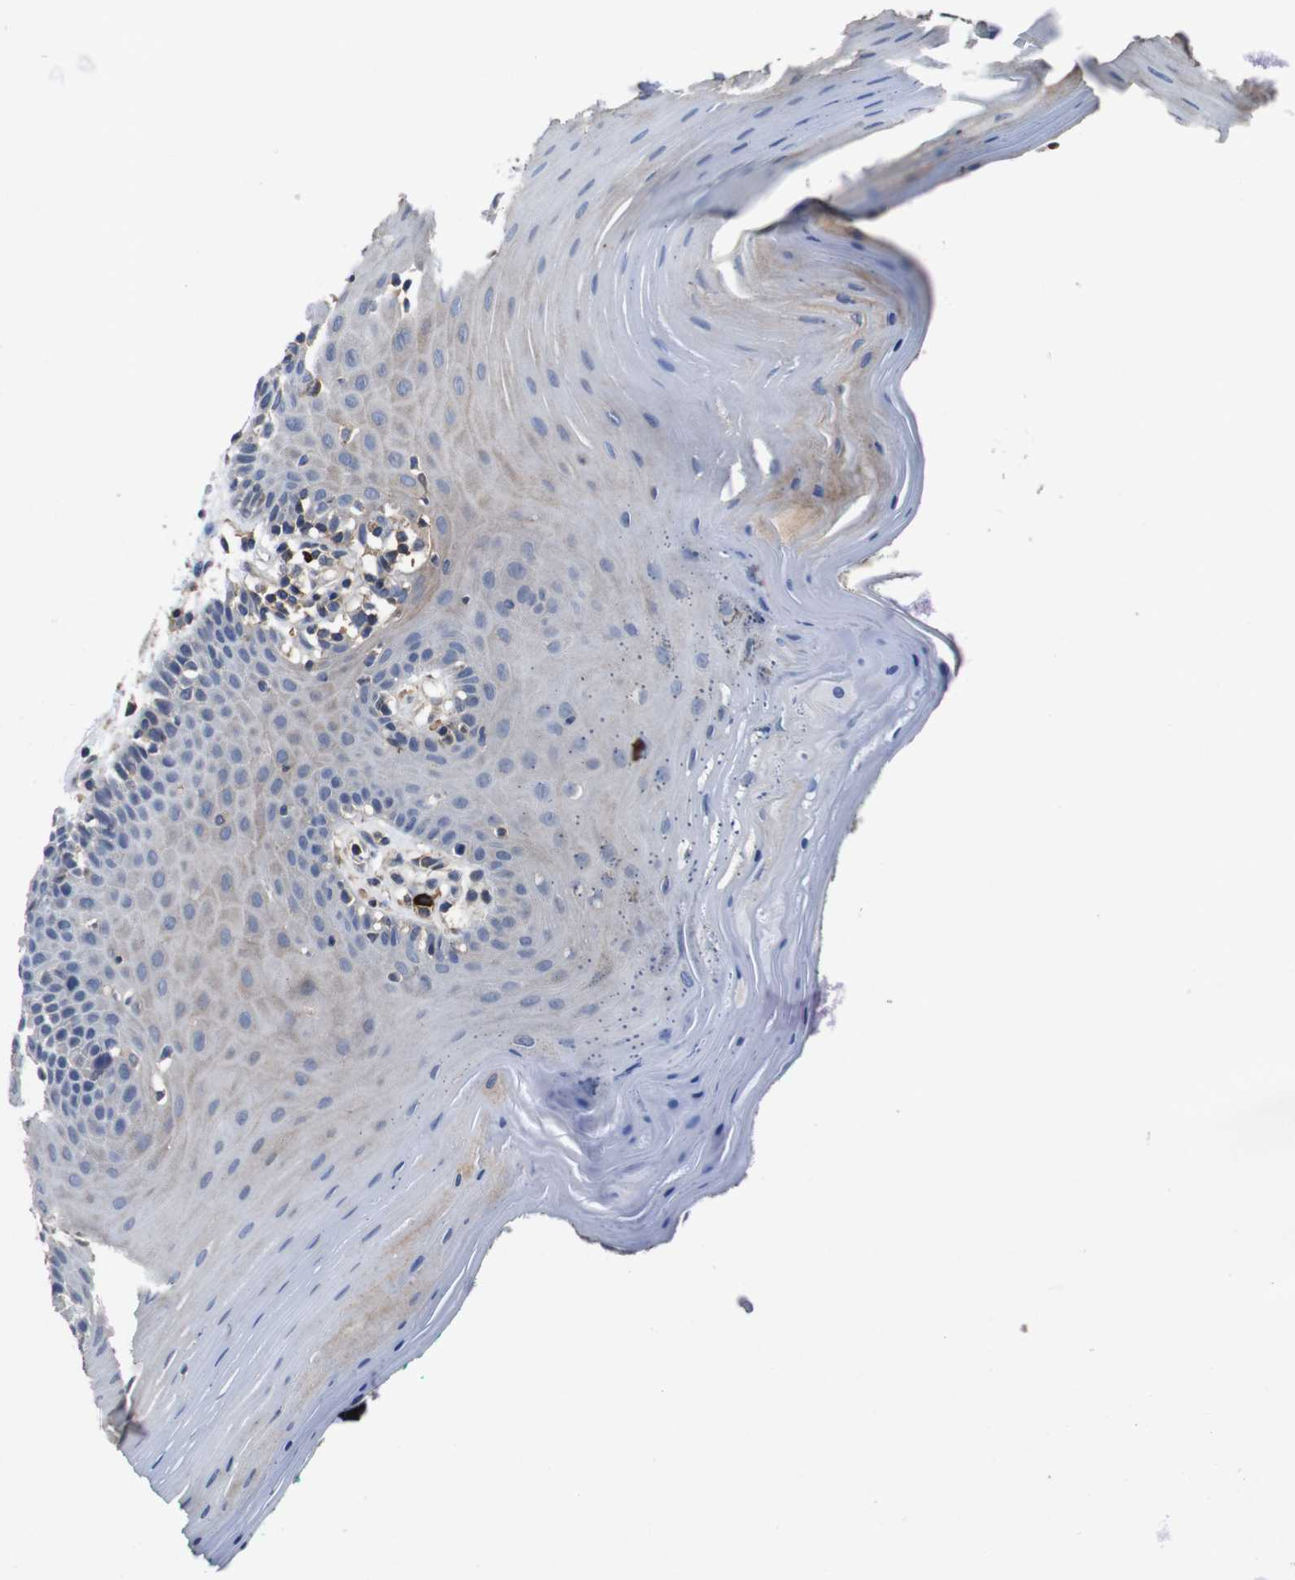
{"staining": {"intensity": "weak", "quantity": "<25%", "location": "cytoplasmic/membranous"}, "tissue": "oral mucosa", "cell_type": "Squamous epithelial cells", "image_type": "normal", "snomed": [{"axis": "morphology", "description": "Normal tissue, NOS"}, {"axis": "topography", "description": "Skeletal muscle"}, {"axis": "topography", "description": "Oral tissue"}], "caption": "Immunohistochemistry (IHC) photomicrograph of unremarkable oral mucosa: human oral mucosa stained with DAB (3,3'-diaminobenzidine) shows no significant protein expression in squamous epithelial cells.", "gene": "GLIPR1", "patient": {"sex": "male", "age": 58}}